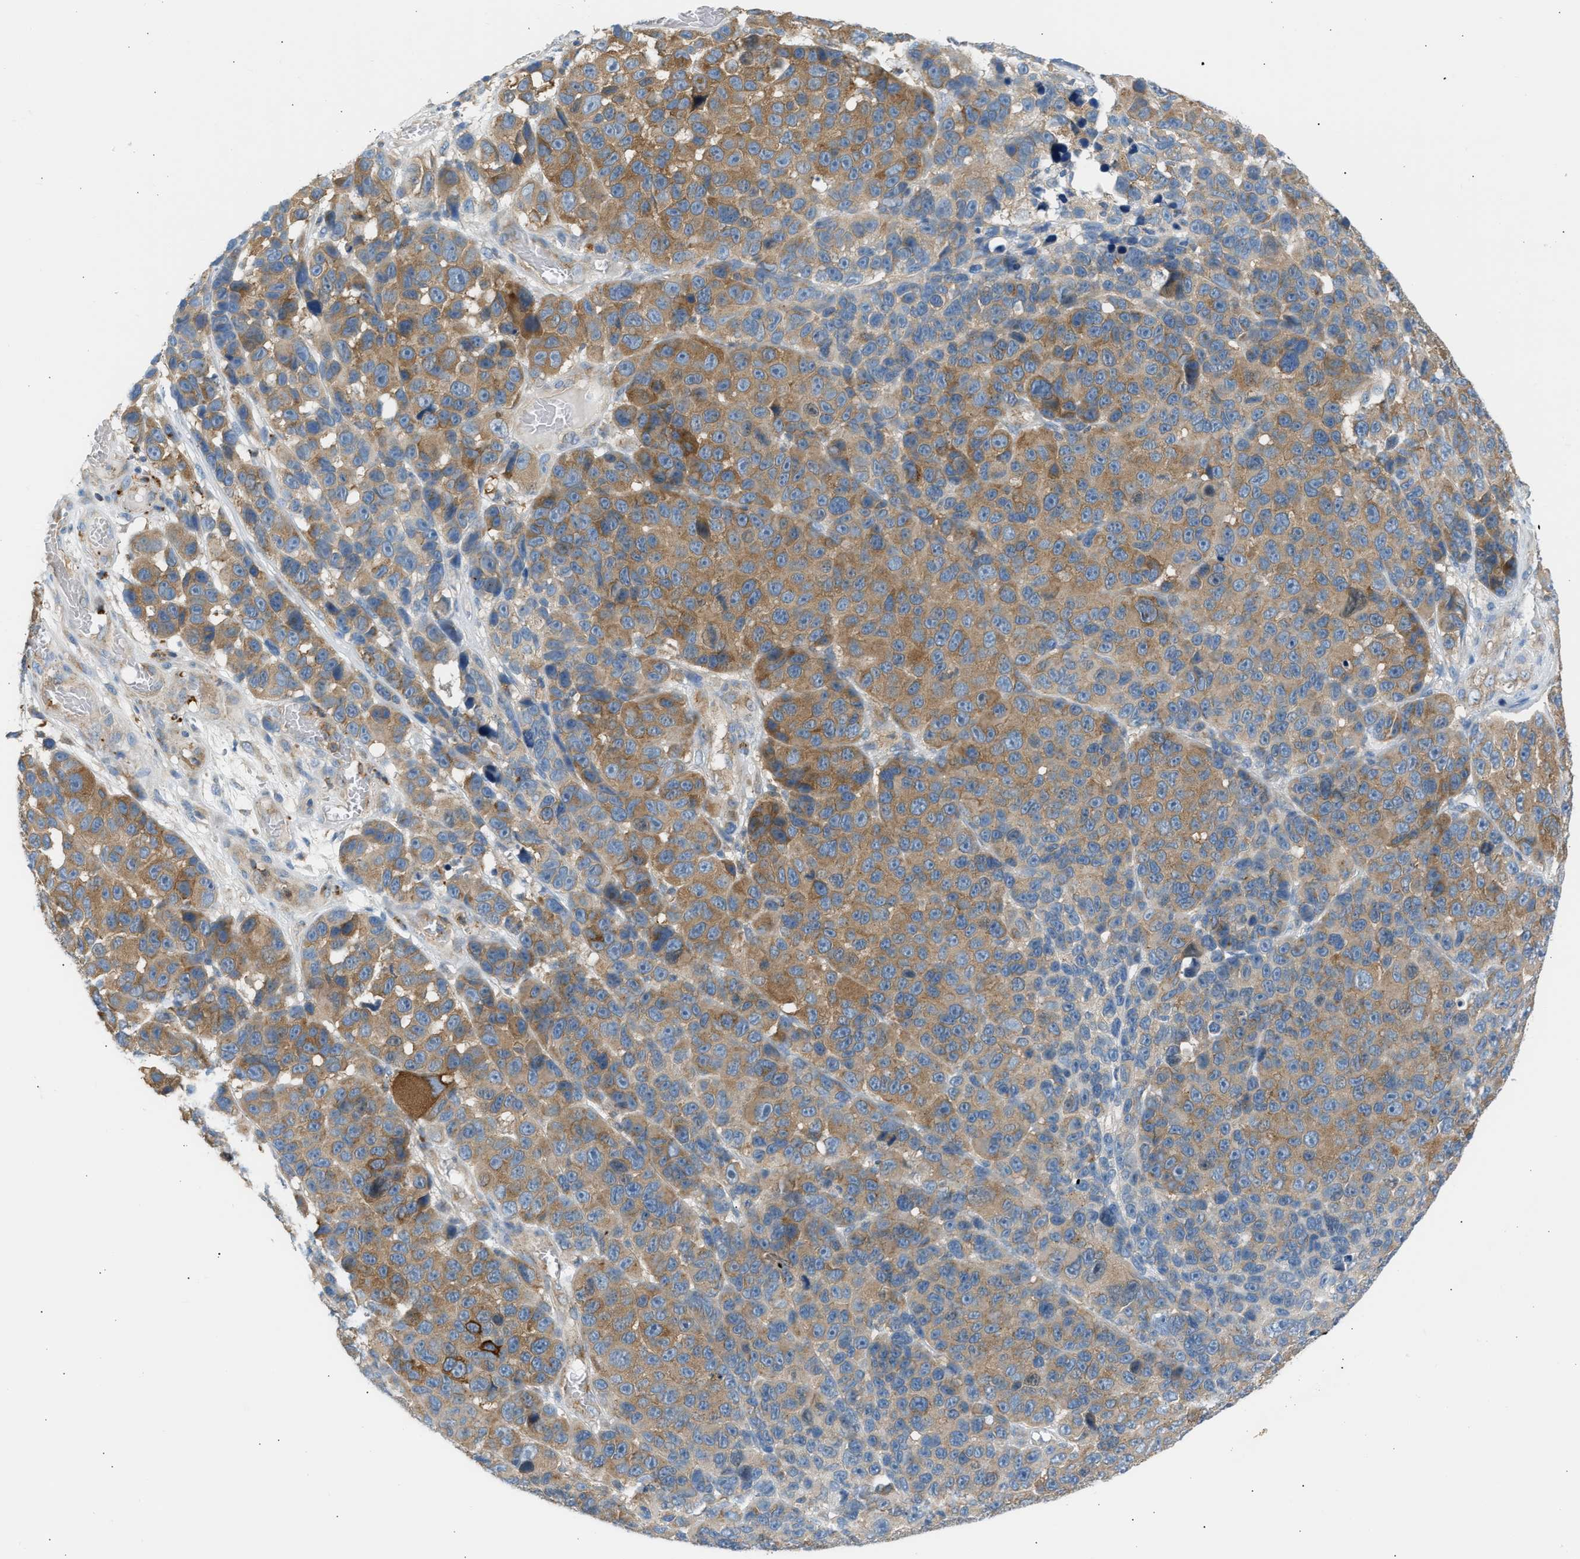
{"staining": {"intensity": "moderate", "quantity": ">75%", "location": "cytoplasmic/membranous"}, "tissue": "melanoma", "cell_type": "Tumor cells", "image_type": "cancer", "snomed": [{"axis": "morphology", "description": "Malignant melanoma, NOS"}, {"axis": "topography", "description": "Skin"}], "caption": "The histopathology image shows a brown stain indicating the presence of a protein in the cytoplasmic/membranous of tumor cells in melanoma.", "gene": "TRIM50", "patient": {"sex": "male", "age": 53}}